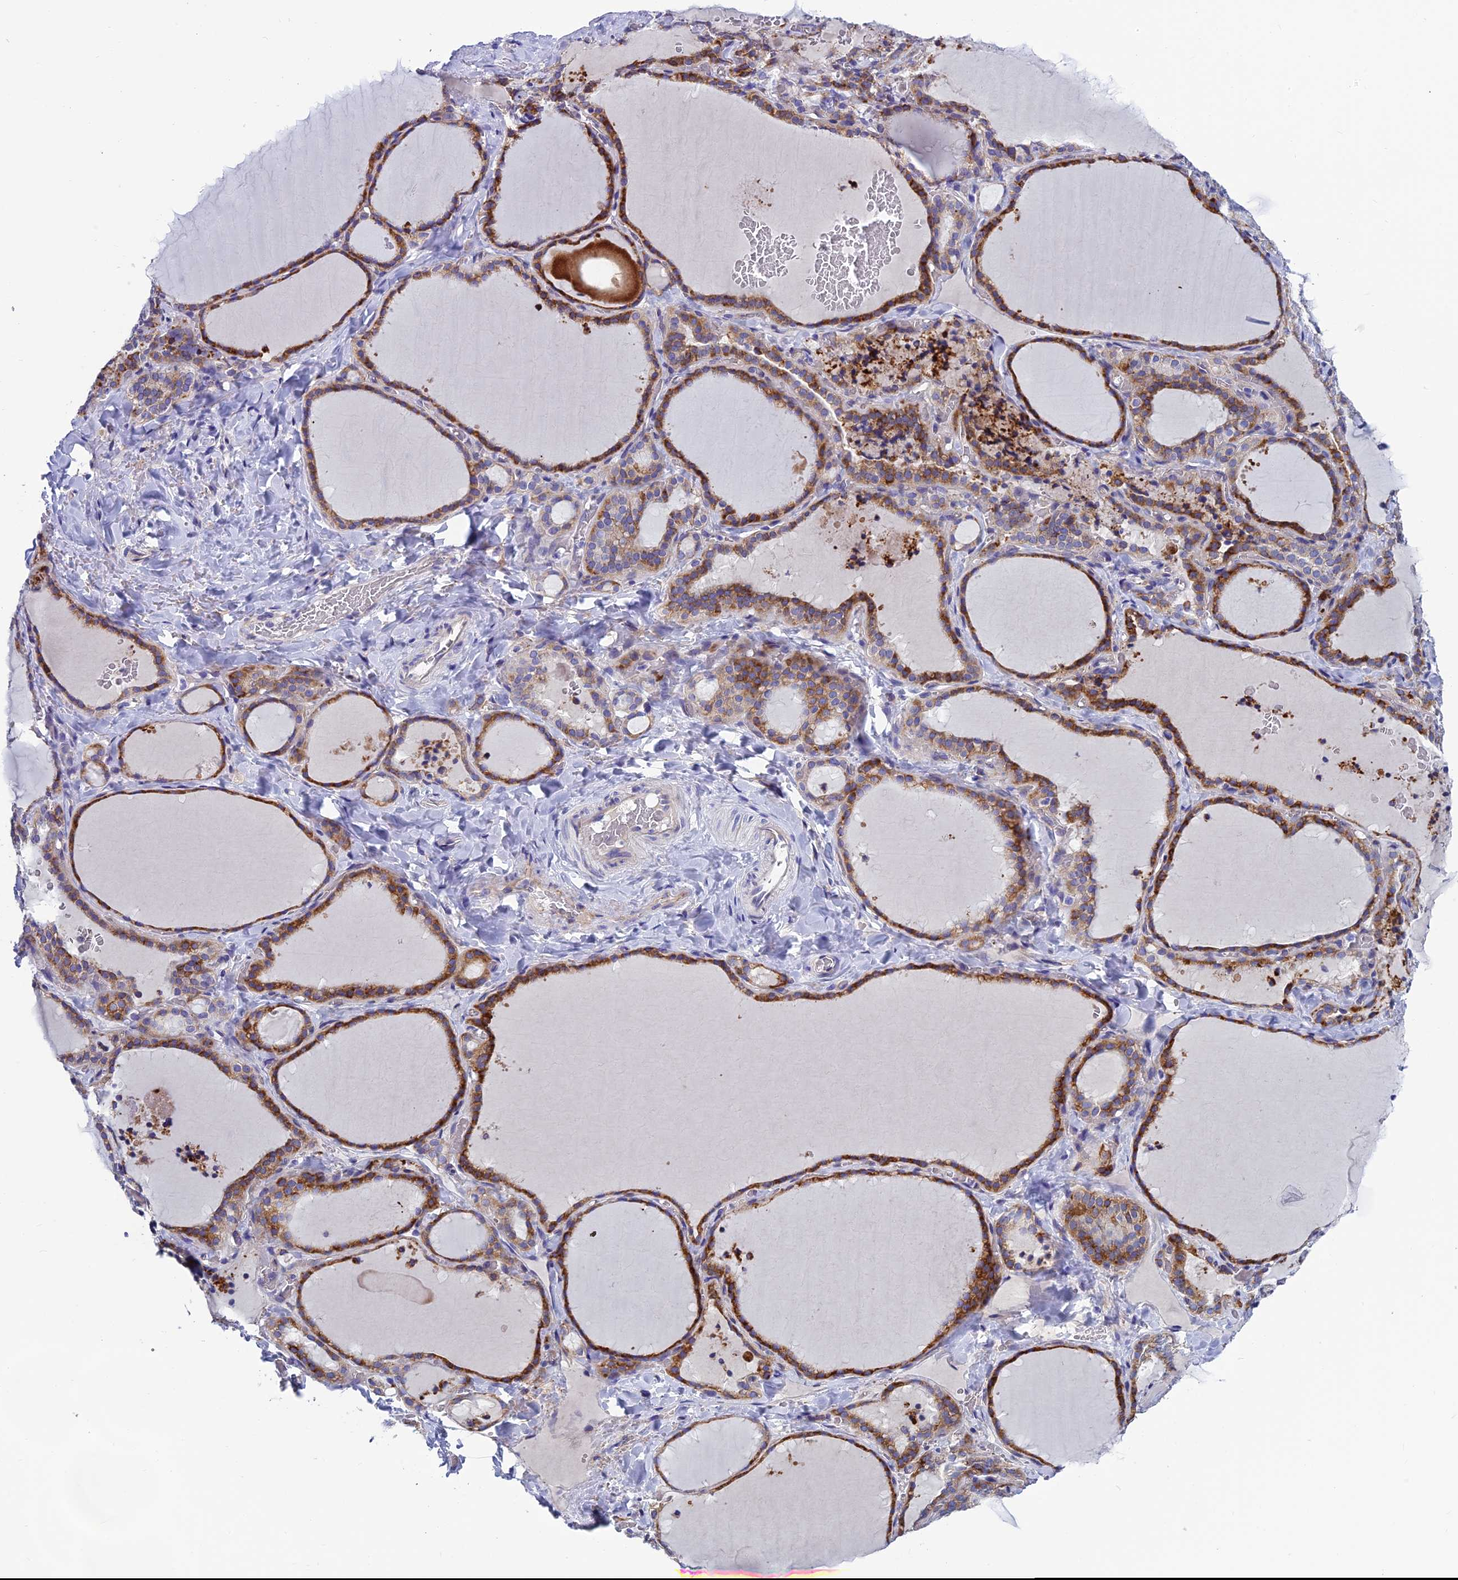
{"staining": {"intensity": "strong", "quantity": ">75%", "location": "cytoplasmic/membranous"}, "tissue": "thyroid gland", "cell_type": "Glandular cells", "image_type": "normal", "snomed": [{"axis": "morphology", "description": "Normal tissue, NOS"}, {"axis": "topography", "description": "Thyroid gland"}], "caption": "Immunohistochemistry of unremarkable thyroid gland demonstrates high levels of strong cytoplasmic/membranous expression in approximately >75% of glandular cells.", "gene": "MACIR", "patient": {"sex": "female", "age": 22}}